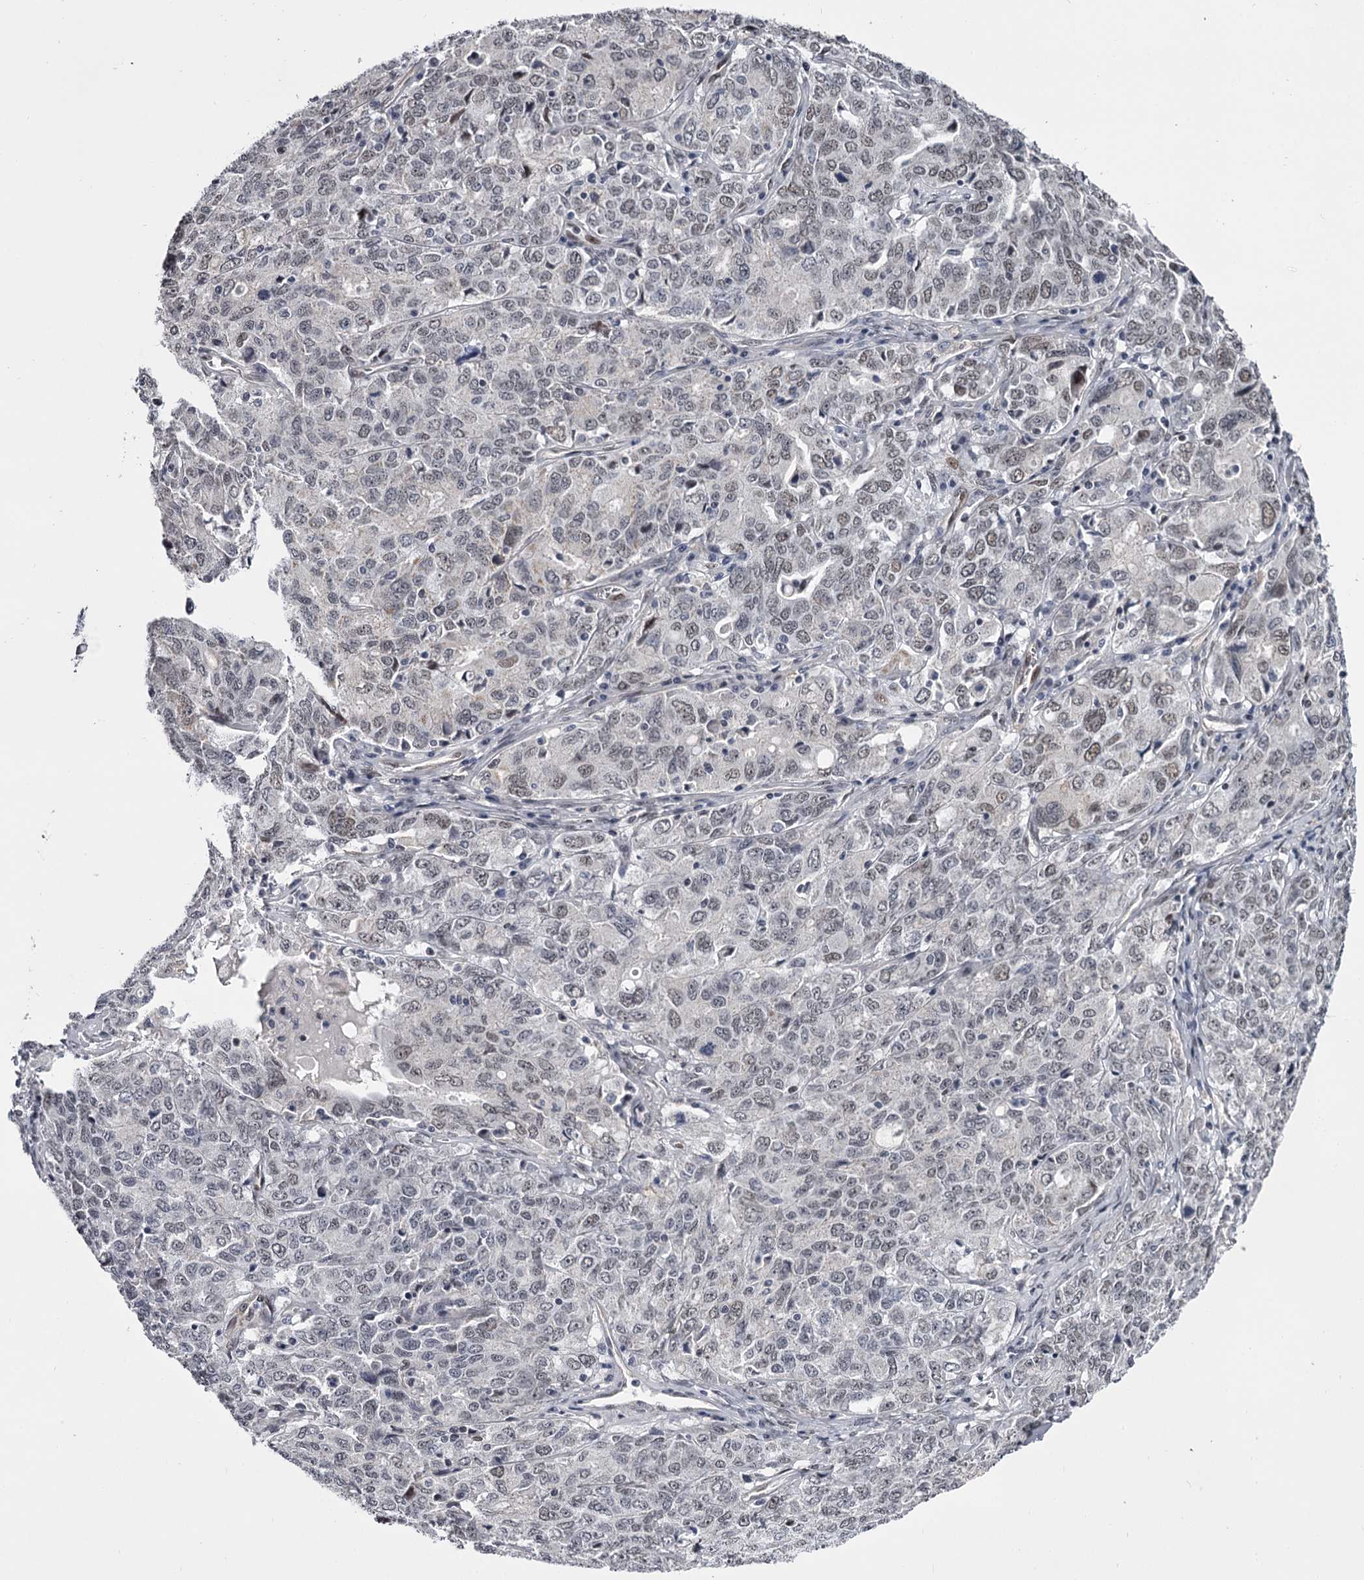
{"staining": {"intensity": "negative", "quantity": "none", "location": "none"}, "tissue": "ovarian cancer", "cell_type": "Tumor cells", "image_type": "cancer", "snomed": [{"axis": "morphology", "description": "Carcinoma, endometroid"}, {"axis": "topography", "description": "Ovary"}], "caption": "This is an immunohistochemistry histopathology image of human ovarian cancer (endometroid carcinoma). There is no positivity in tumor cells.", "gene": "OVOL2", "patient": {"sex": "female", "age": 62}}